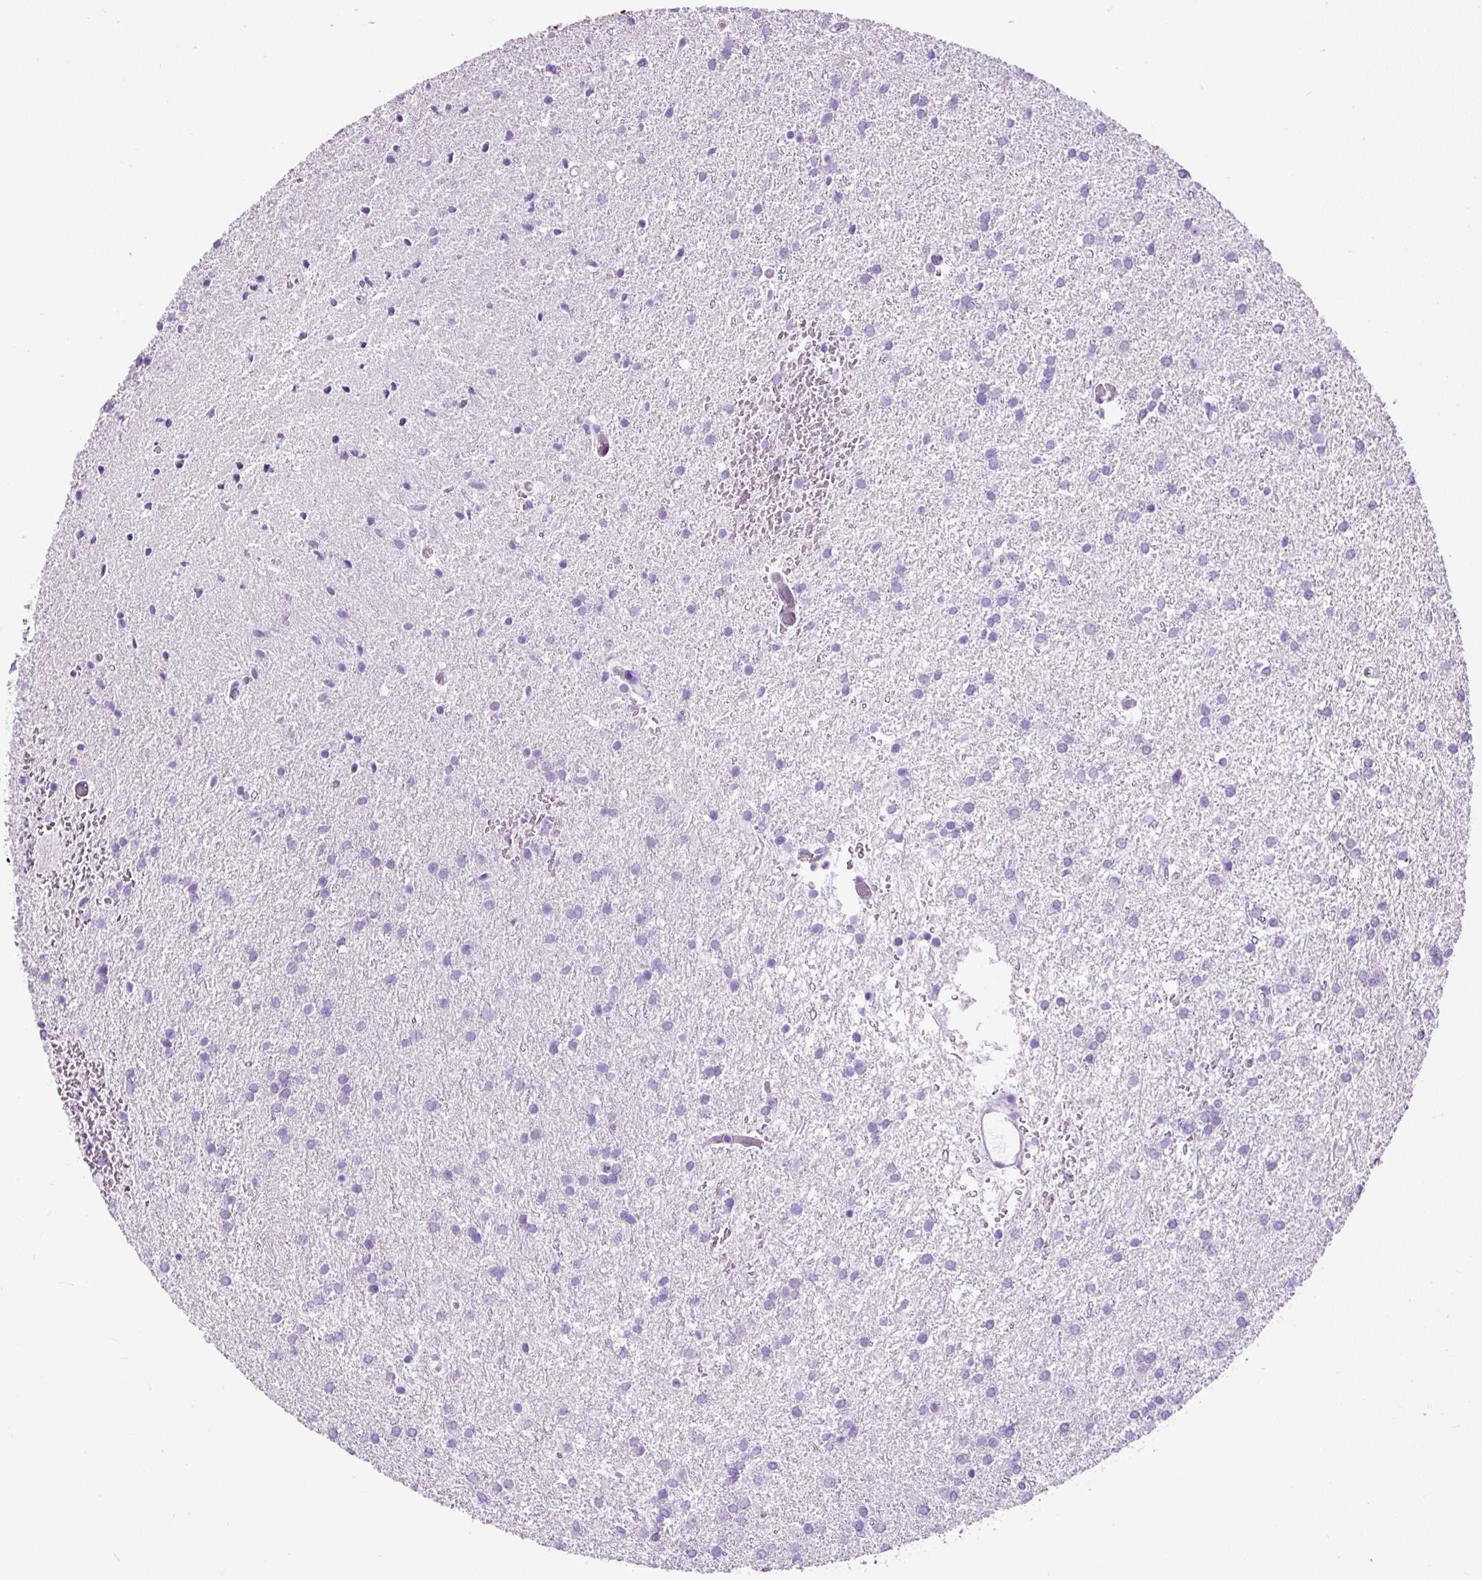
{"staining": {"intensity": "negative", "quantity": "none", "location": "none"}, "tissue": "glioma", "cell_type": "Tumor cells", "image_type": "cancer", "snomed": [{"axis": "morphology", "description": "Glioma, malignant, High grade"}, {"axis": "topography", "description": "Brain"}], "caption": "IHC micrograph of human malignant glioma (high-grade) stained for a protein (brown), which displays no expression in tumor cells.", "gene": "PDIA2", "patient": {"sex": "female", "age": 50}}